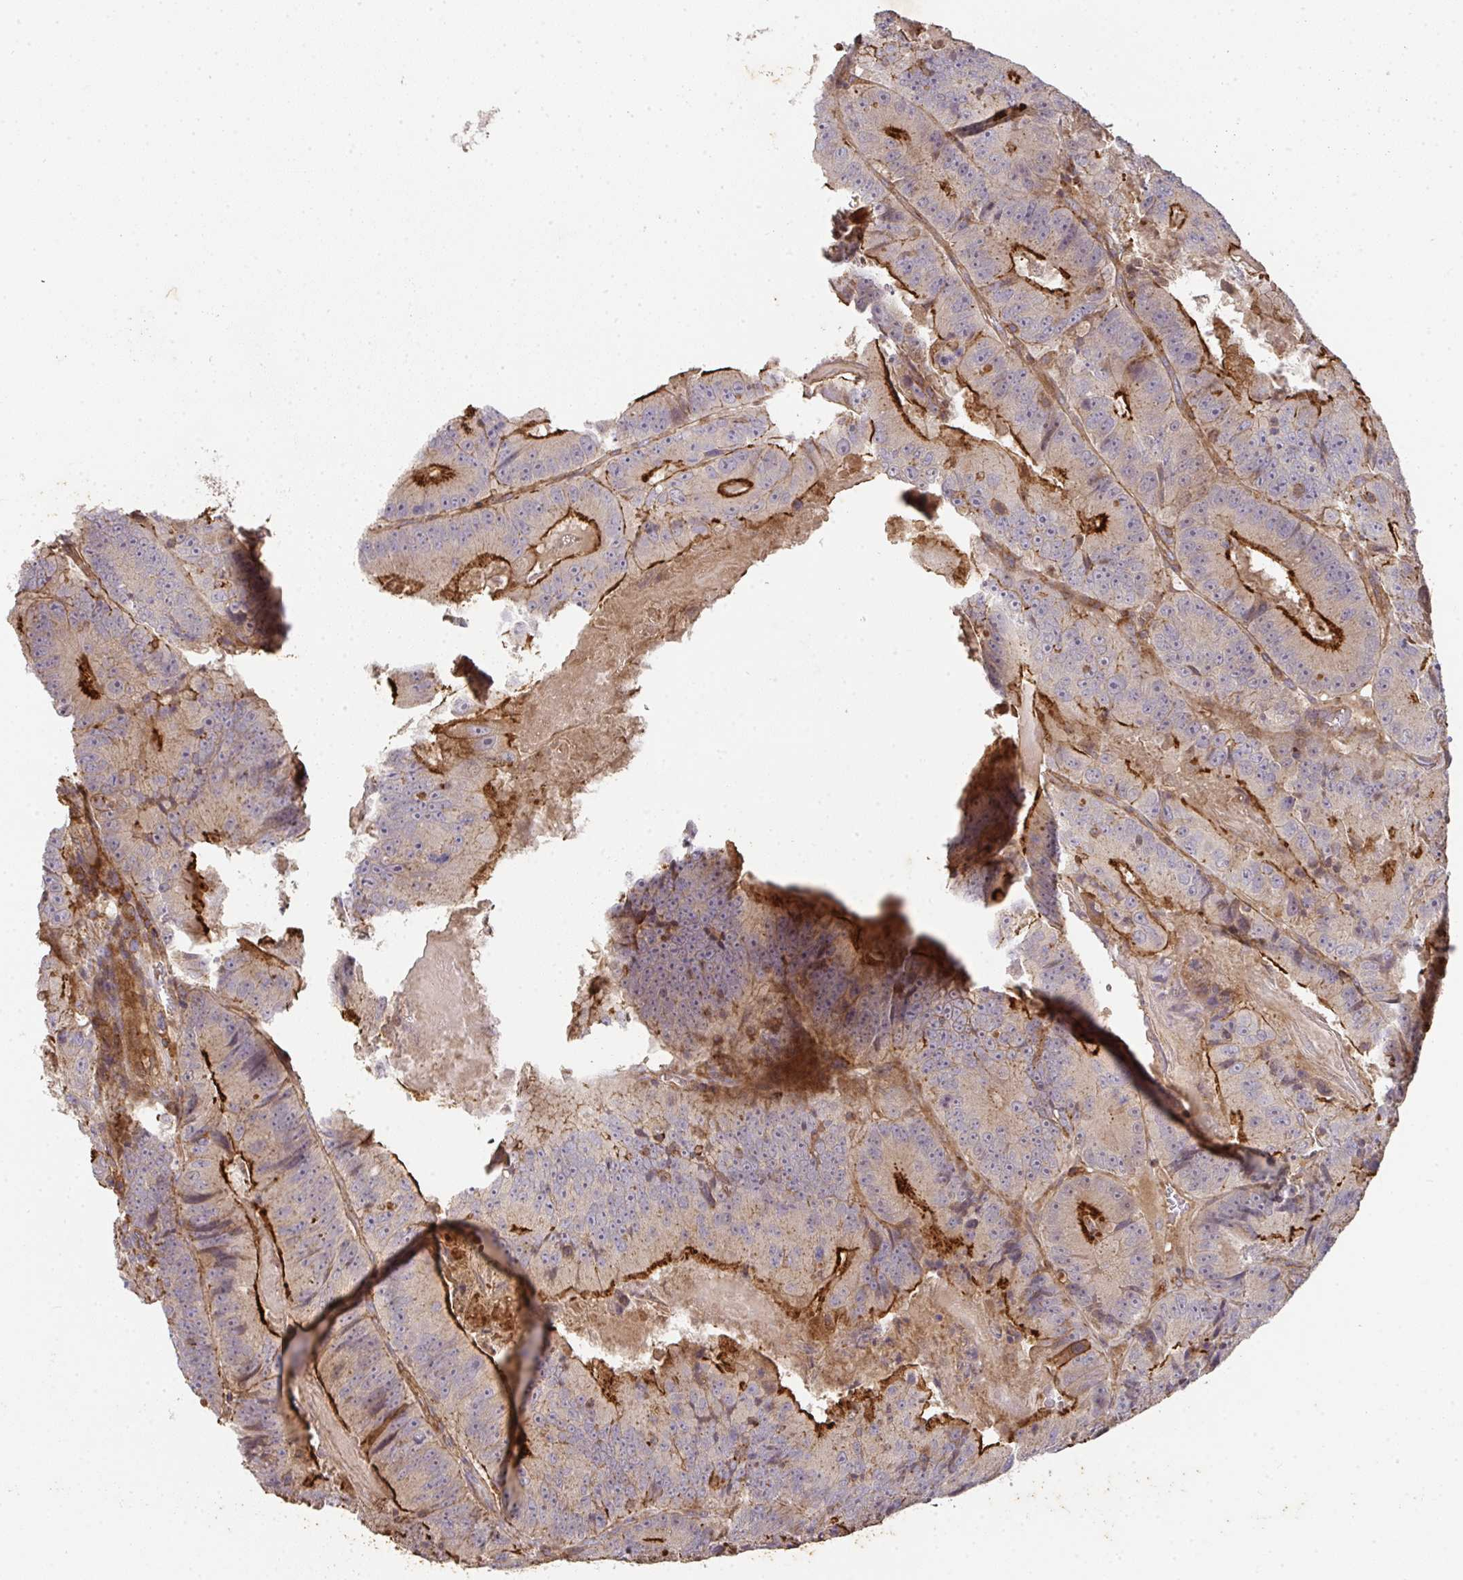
{"staining": {"intensity": "strong", "quantity": "25%-75%", "location": "cytoplasmic/membranous"}, "tissue": "colorectal cancer", "cell_type": "Tumor cells", "image_type": "cancer", "snomed": [{"axis": "morphology", "description": "Adenocarcinoma, NOS"}, {"axis": "topography", "description": "Colon"}], "caption": "Strong cytoplasmic/membranous positivity for a protein is identified in about 25%-75% of tumor cells of colorectal adenocarcinoma using immunohistochemistry.", "gene": "TNMD", "patient": {"sex": "female", "age": 86}}